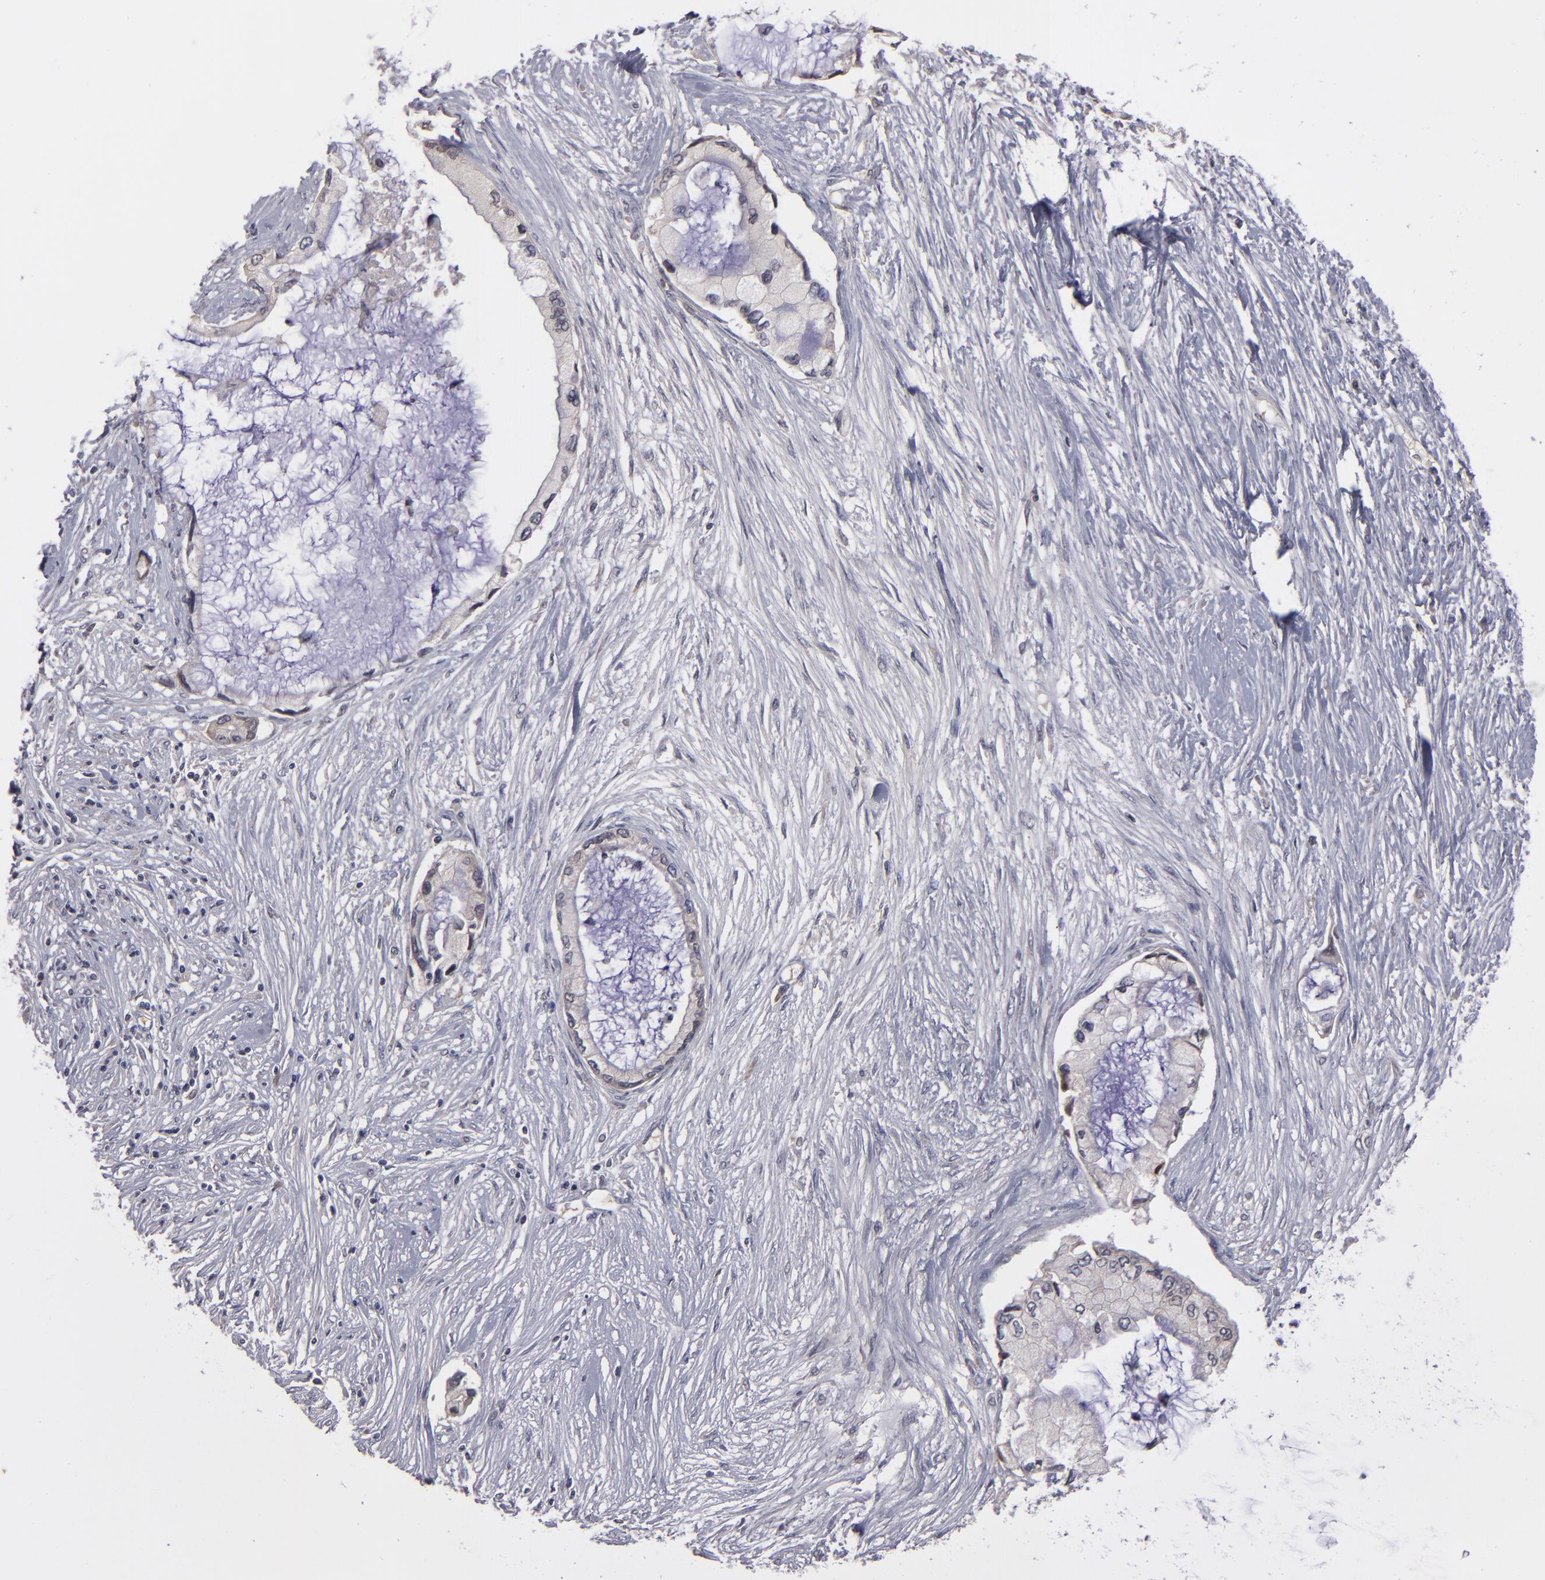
{"staining": {"intensity": "negative", "quantity": "none", "location": "none"}, "tissue": "pancreatic cancer", "cell_type": "Tumor cells", "image_type": "cancer", "snomed": [{"axis": "morphology", "description": "Adenocarcinoma, NOS"}, {"axis": "topography", "description": "Pancreas"}], "caption": "DAB (3,3'-diaminobenzidine) immunohistochemical staining of pancreatic cancer exhibits no significant expression in tumor cells.", "gene": "ITIH4", "patient": {"sex": "female", "age": 59}}